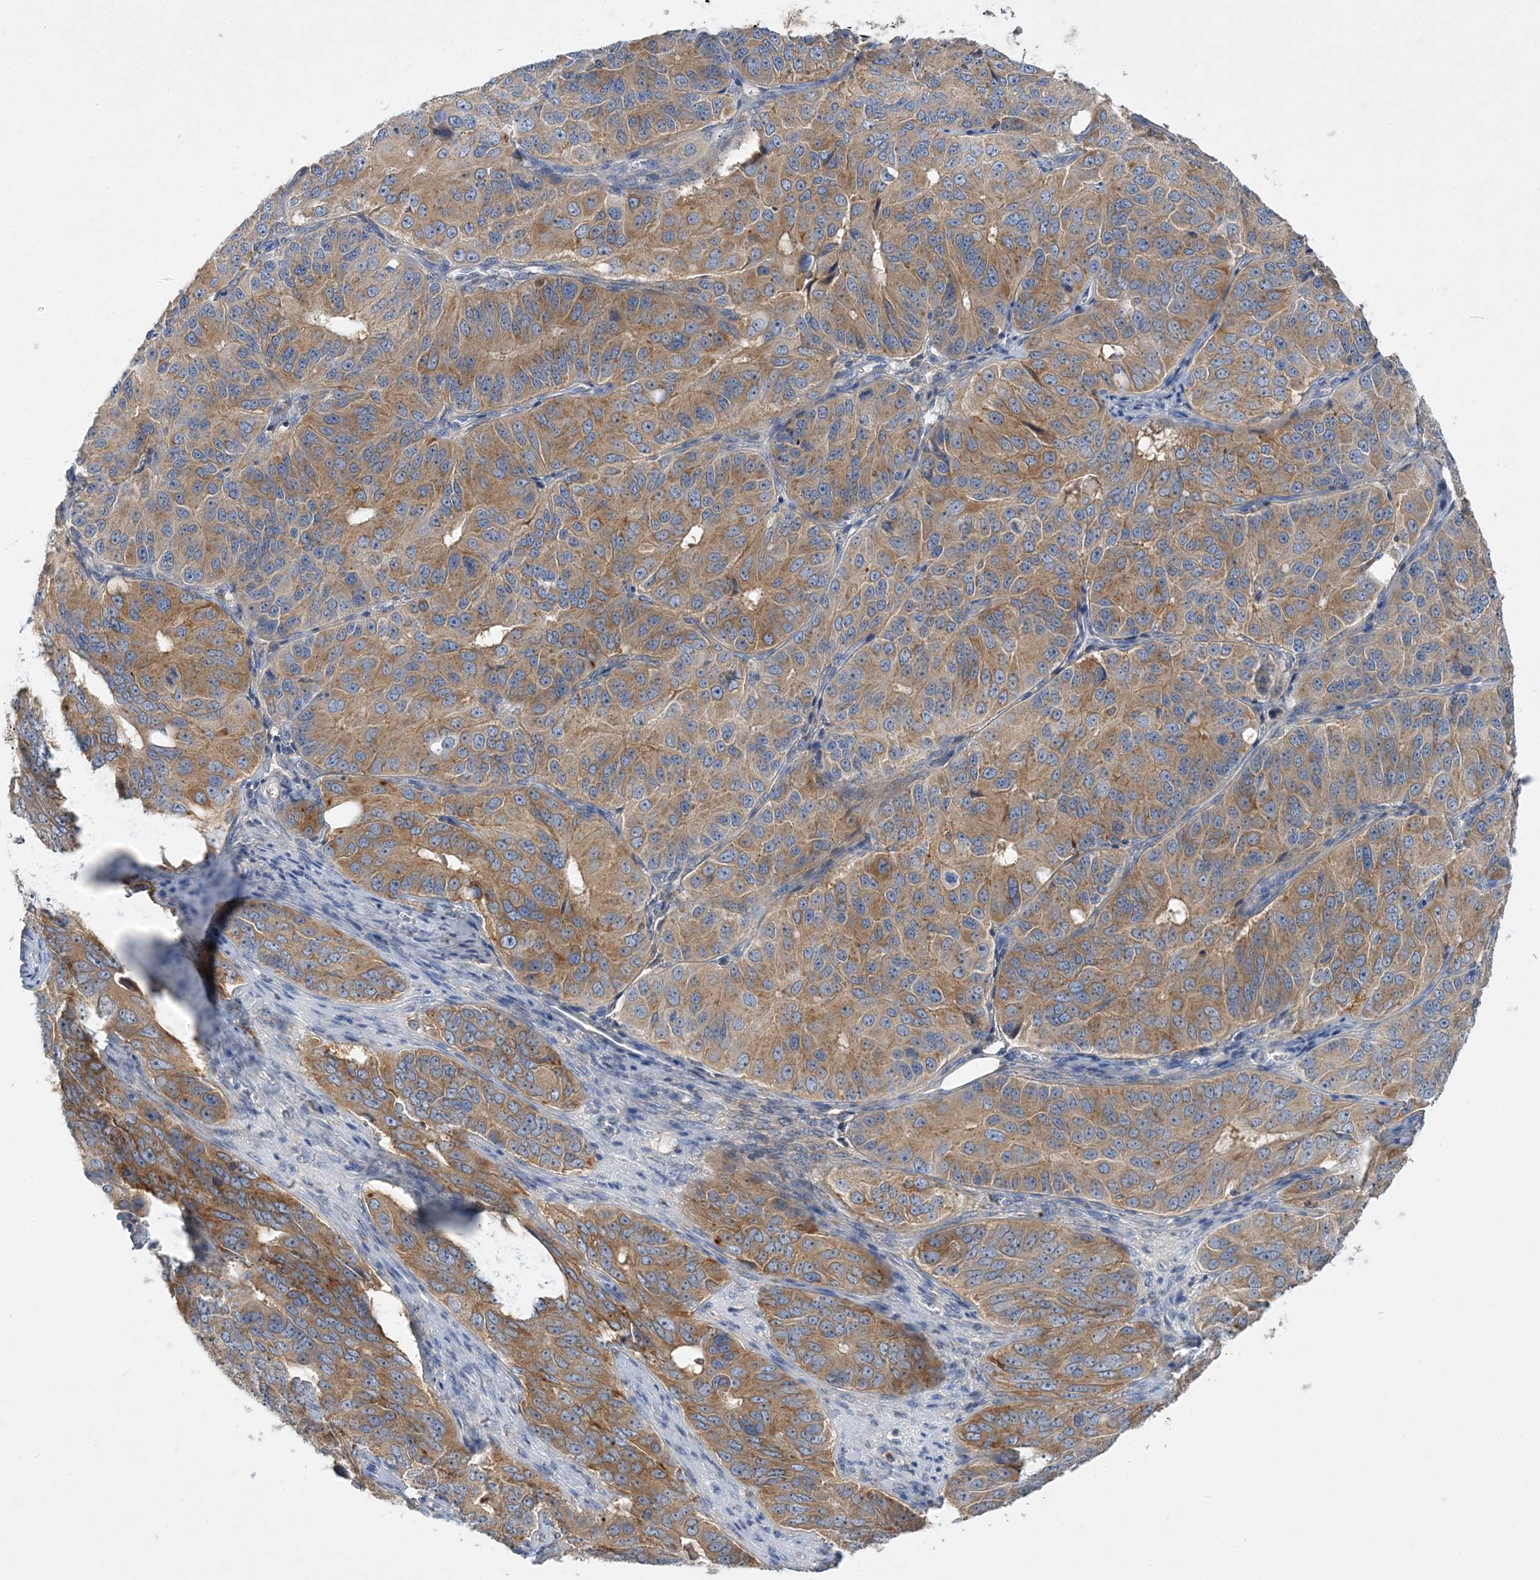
{"staining": {"intensity": "moderate", "quantity": ">75%", "location": "cytoplasmic/membranous"}, "tissue": "ovarian cancer", "cell_type": "Tumor cells", "image_type": "cancer", "snomed": [{"axis": "morphology", "description": "Carcinoma, endometroid"}, {"axis": "topography", "description": "Ovary"}], "caption": "DAB immunohistochemical staining of human ovarian endometroid carcinoma reveals moderate cytoplasmic/membranous protein expression in approximately >75% of tumor cells.", "gene": "GRINA", "patient": {"sex": "female", "age": 51}}